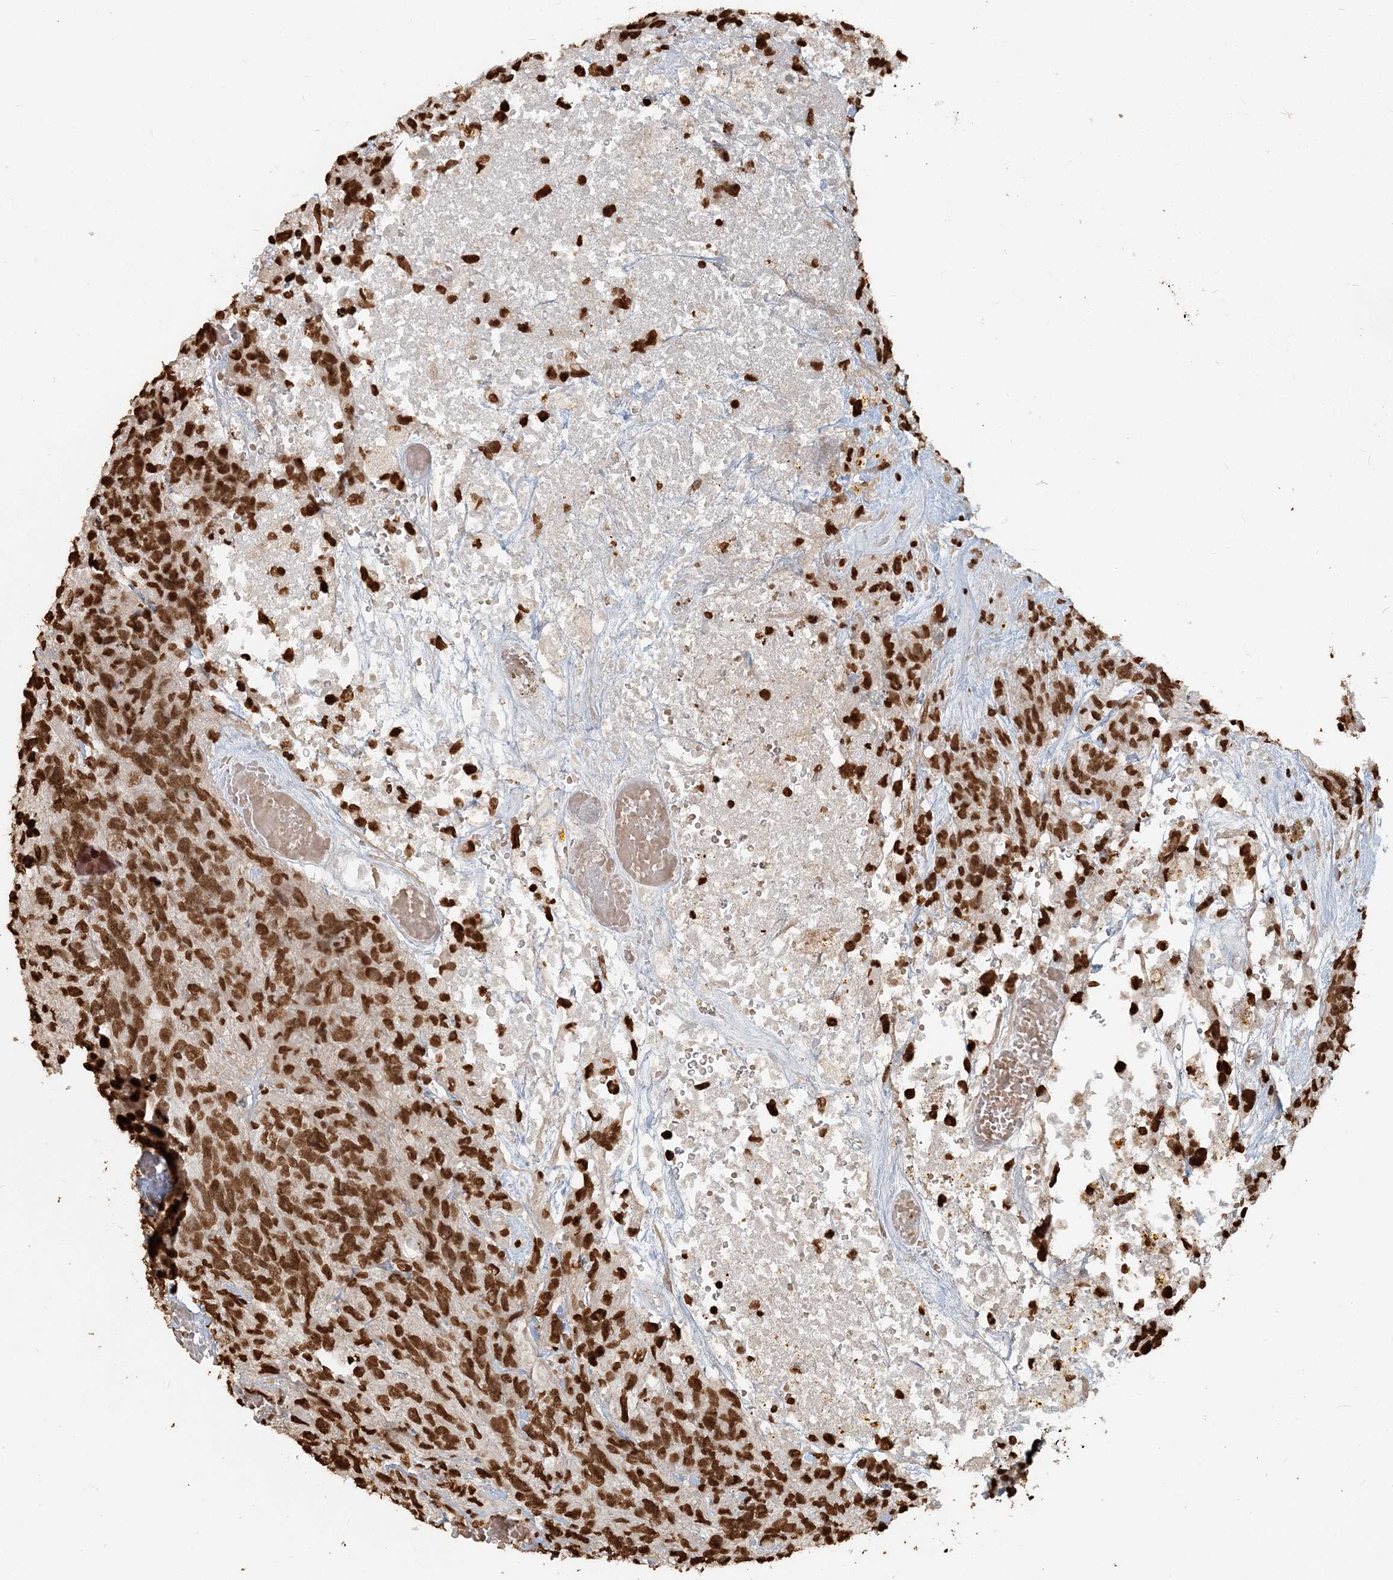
{"staining": {"intensity": "strong", "quantity": ">75%", "location": "nuclear"}, "tissue": "glioma", "cell_type": "Tumor cells", "image_type": "cancer", "snomed": [{"axis": "morphology", "description": "Glioma, malignant, High grade"}, {"axis": "topography", "description": "Brain"}], "caption": "Glioma stained with a protein marker displays strong staining in tumor cells.", "gene": "H3-3B", "patient": {"sex": "male", "age": 69}}